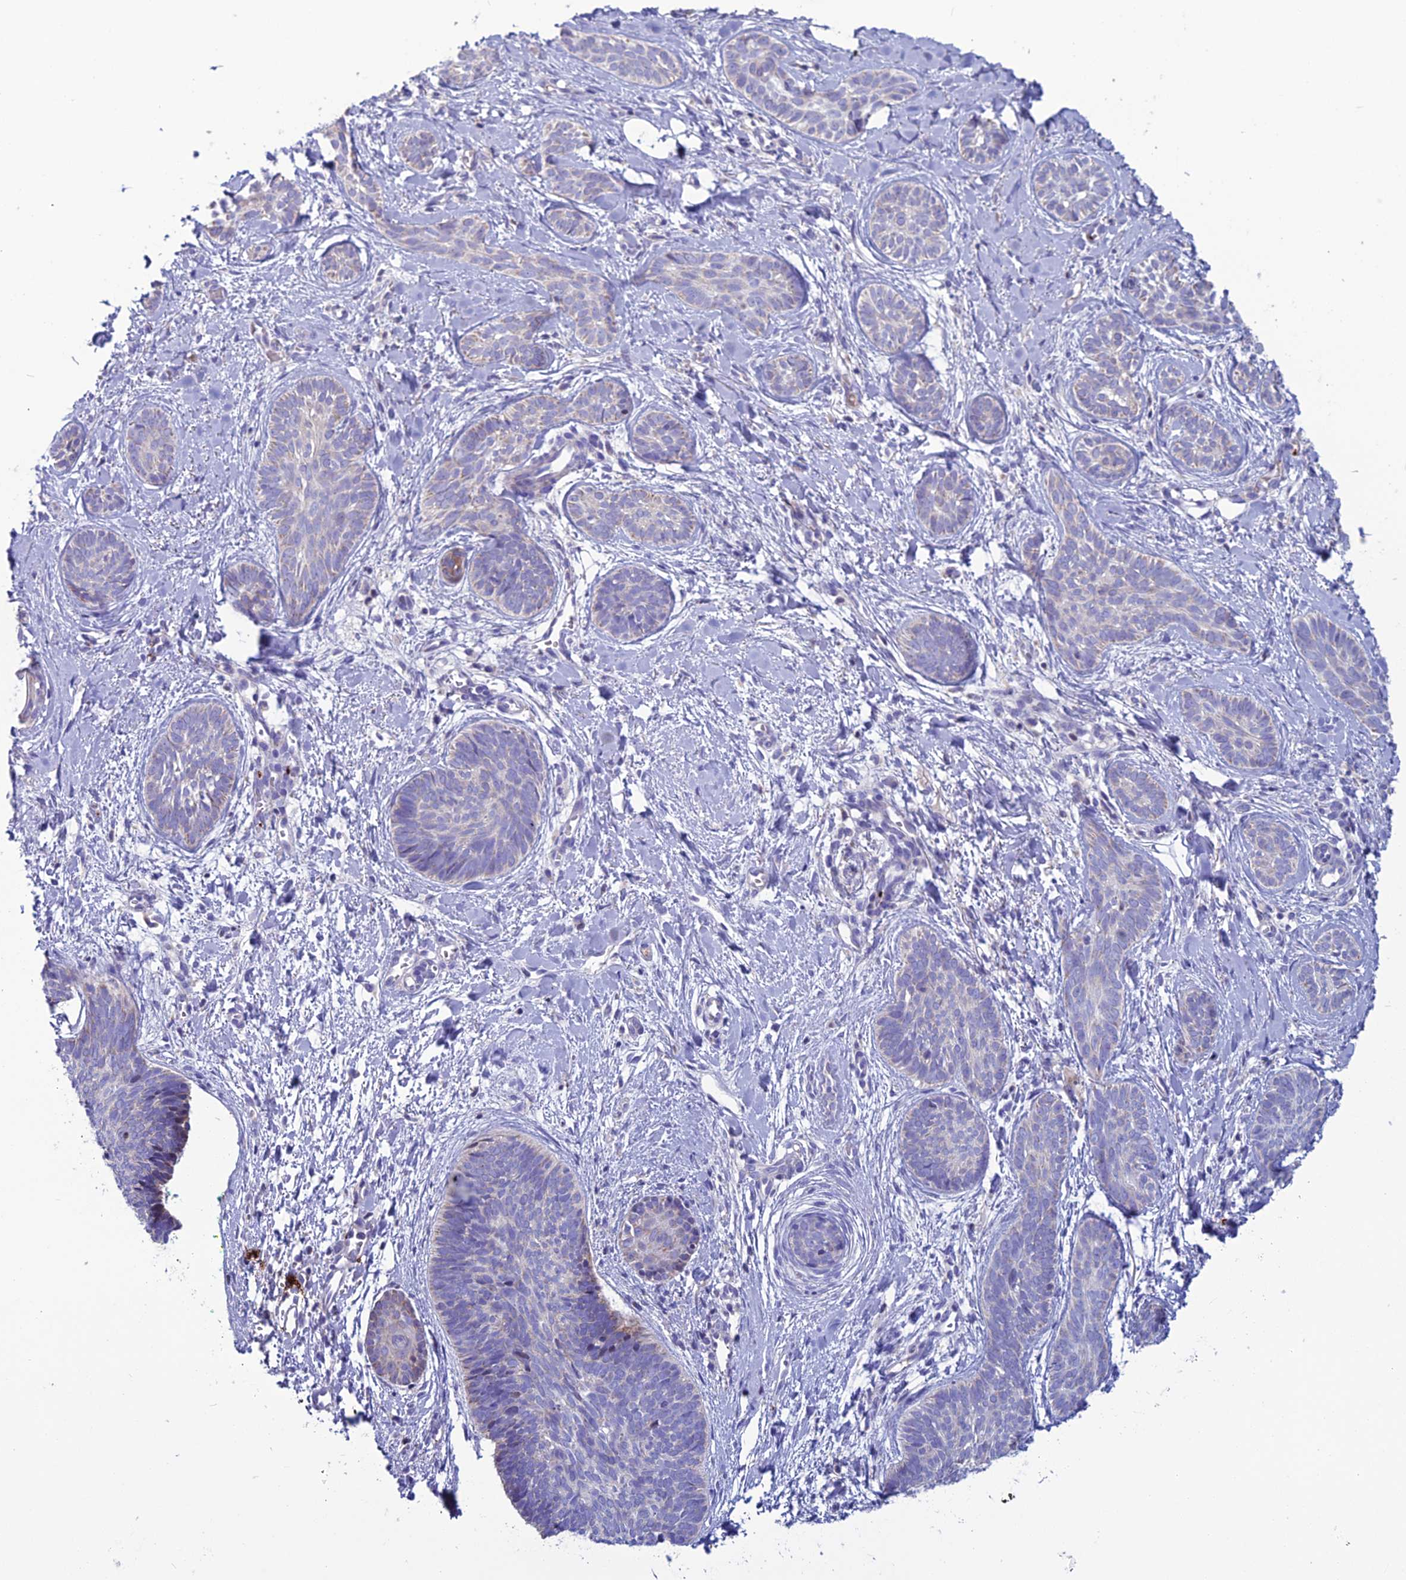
{"staining": {"intensity": "negative", "quantity": "none", "location": "none"}, "tissue": "skin cancer", "cell_type": "Tumor cells", "image_type": "cancer", "snomed": [{"axis": "morphology", "description": "Basal cell carcinoma"}, {"axis": "topography", "description": "Skin"}], "caption": "Immunohistochemistry (IHC) image of human skin cancer (basal cell carcinoma) stained for a protein (brown), which reveals no expression in tumor cells.", "gene": "C21orf140", "patient": {"sex": "female", "age": 81}}